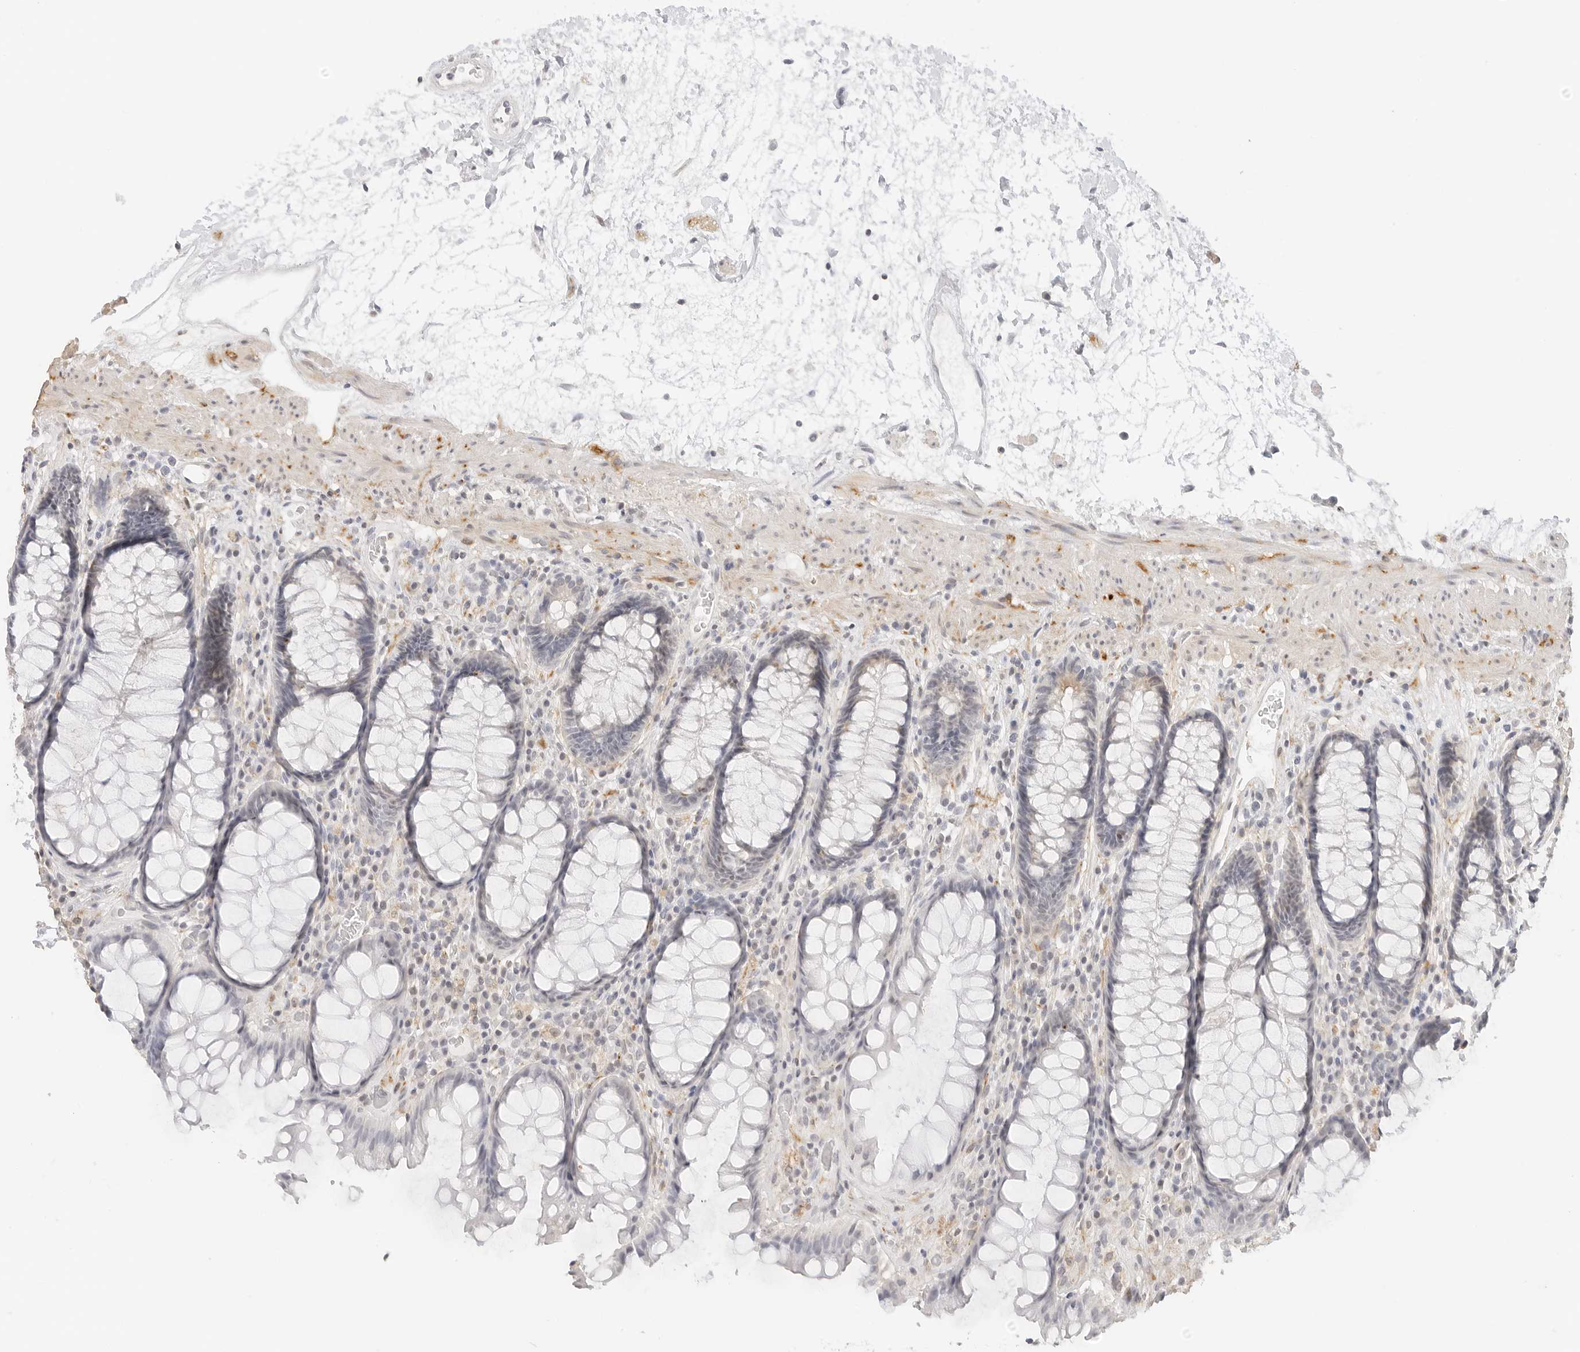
{"staining": {"intensity": "negative", "quantity": "none", "location": "none"}, "tissue": "rectum", "cell_type": "Glandular cells", "image_type": "normal", "snomed": [{"axis": "morphology", "description": "Normal tissue, NOS"}, {"axis": "topography", "description": "Rectum"}], "caption": "Micrograph shows no significant protein positivity in glandular cells of benign rectum. The staining is performed using DAB (3,3'-diaminobenzidine) brown chromogen with nuclei counter-stained in using hematoxylin.", "gene": "PCDH19", "patient": {"sex": "male", "age": 64}}